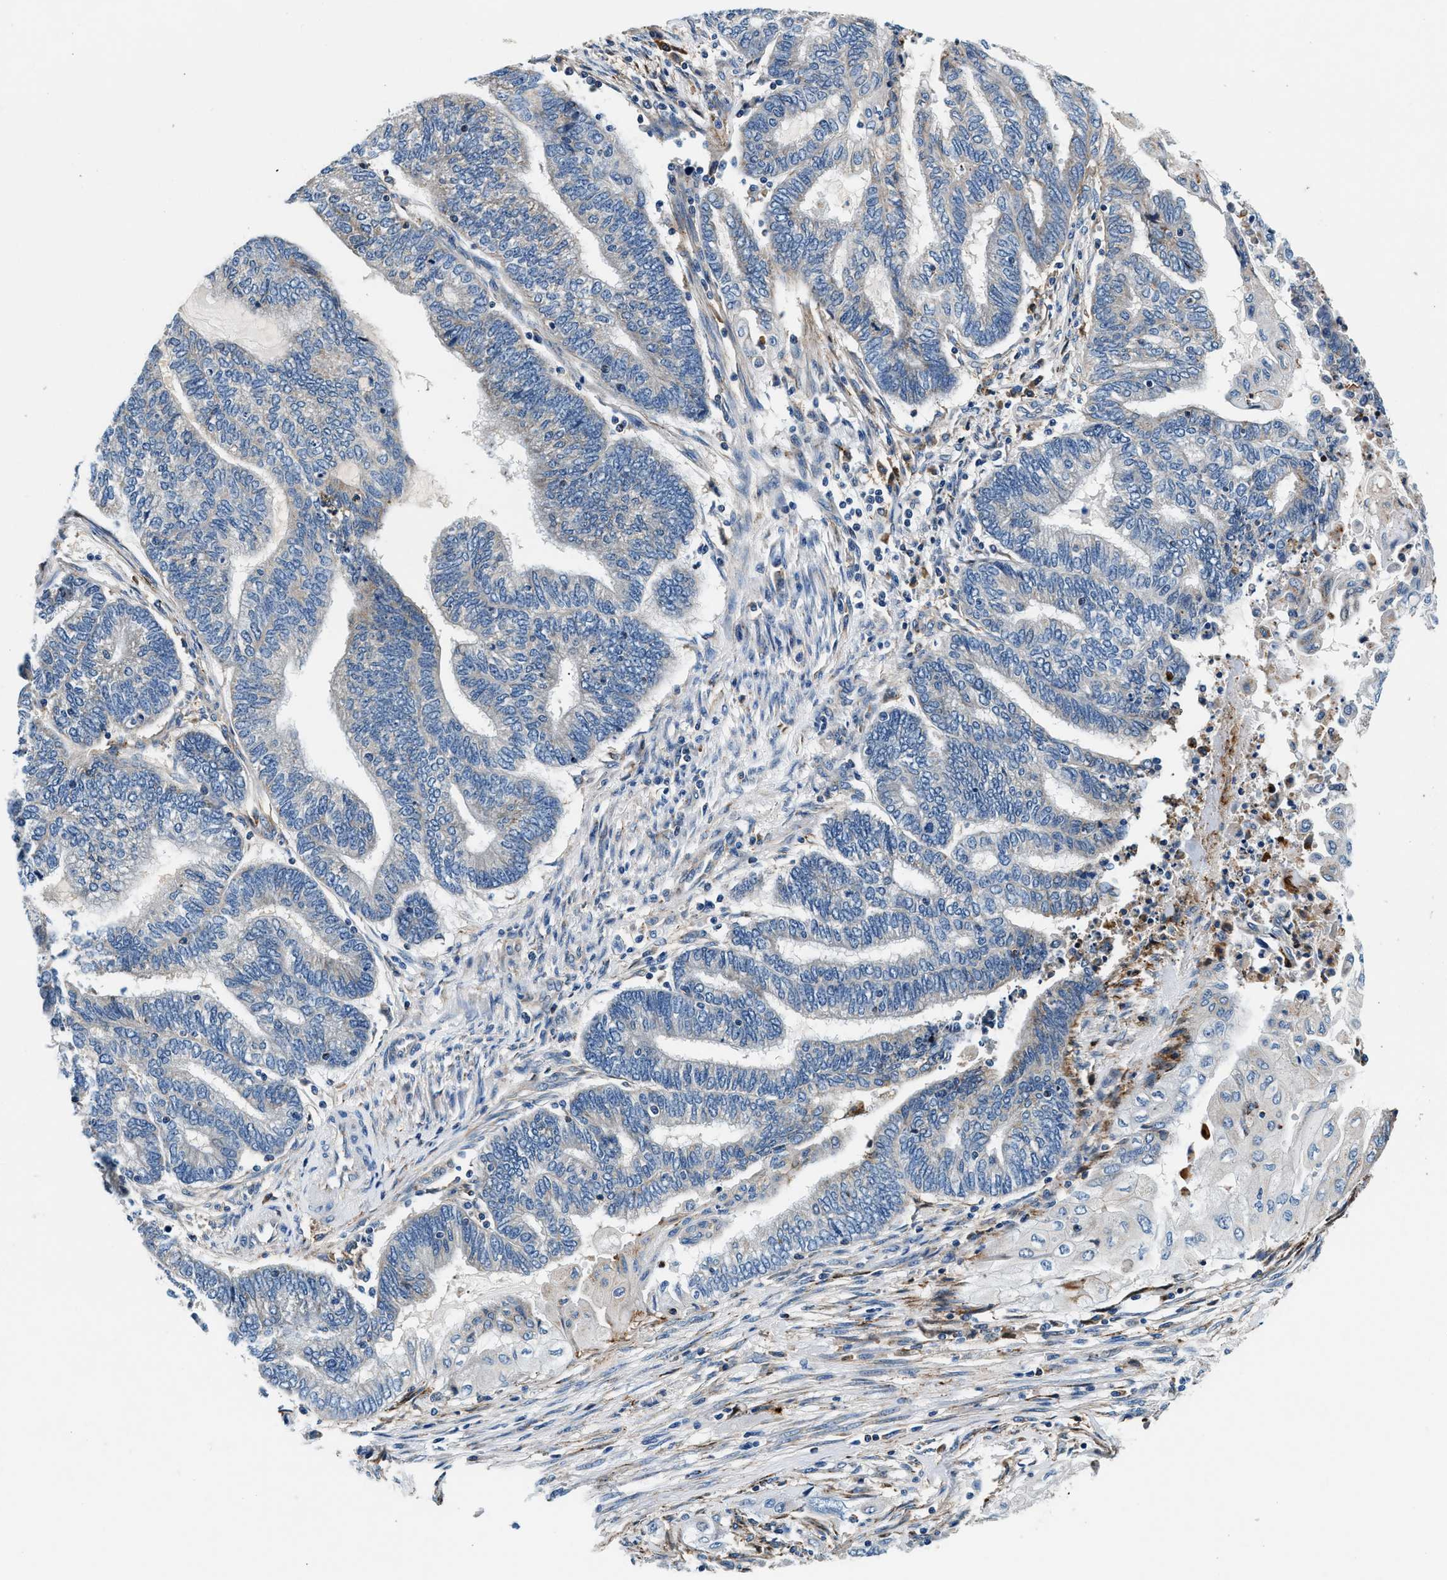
{"staining": {"intensity": "negative", "quantity": "none", "location": "none"}, "tissue": "endometrial cancer", "cell_type": "Tumor cells", "image_type": "cancer", "snomed": [{"axis": "morphology", "description": "Adenocarcinoma, NOS"}, {"axis": "topography", "description": "Uterus"}, {"axis": "topography", "description": "Endometrium"}], "caption": "This is an IHC photomicrograph of human adenocarcinoma (endometrial). There is no positivity in tumor cells.", "gene": "SLFN11", "patient": {"sex": "female", "age": 70}}